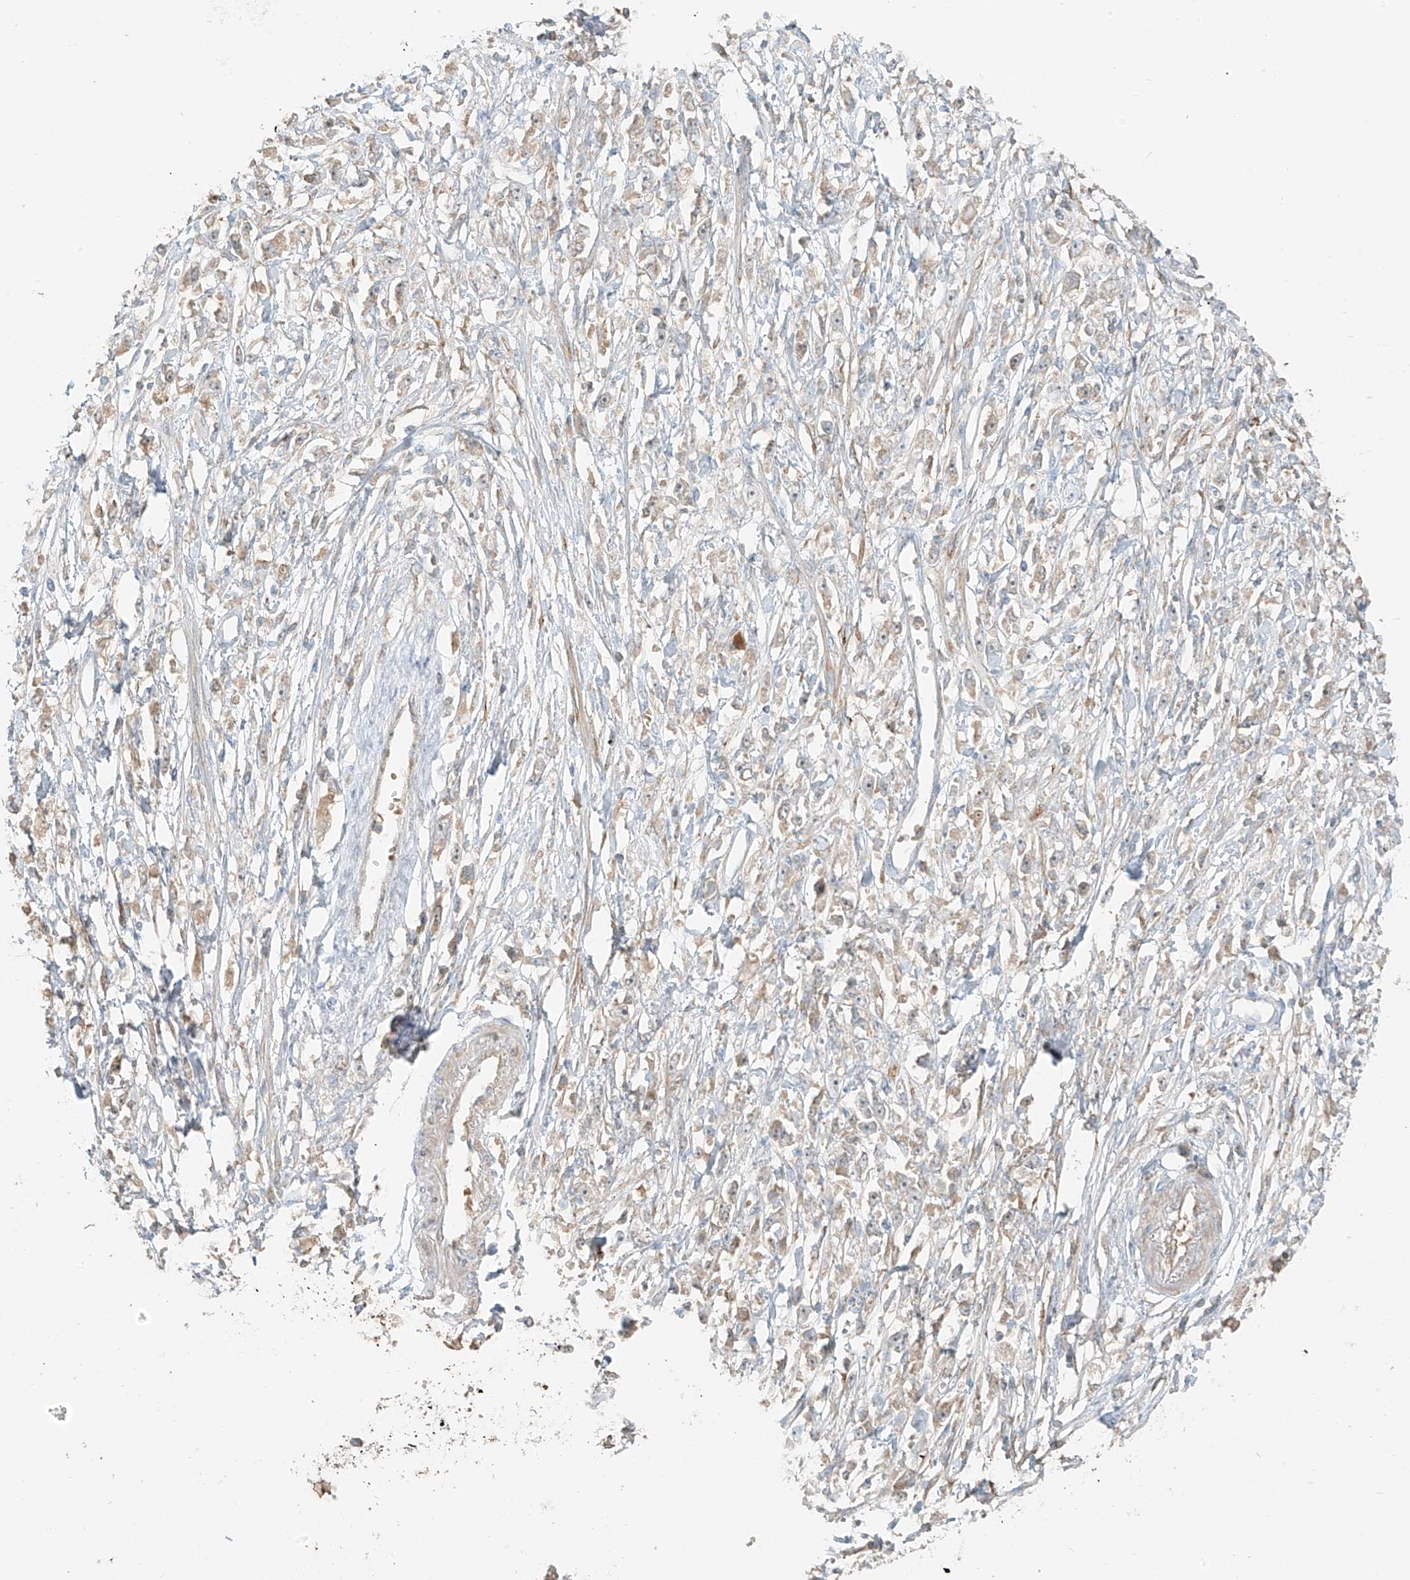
{"staining": {"intensity": "negative", "quantity": "none", "location": "none"}, "tissue": "stomach cancer", "cell_type": "Tumor cells", "image_type": "cancer", "snomed": [{"axis": "morphology", "description": "Adenocarcinoma, NOS"}, {"axis": "topography", "description": "Stomach"}], "caption": "Tumor cells show no significant protein expression in stomach adenocarcinoma.", "gene": "FSTL1", "patient": {"sex": "female", "age": 59}}